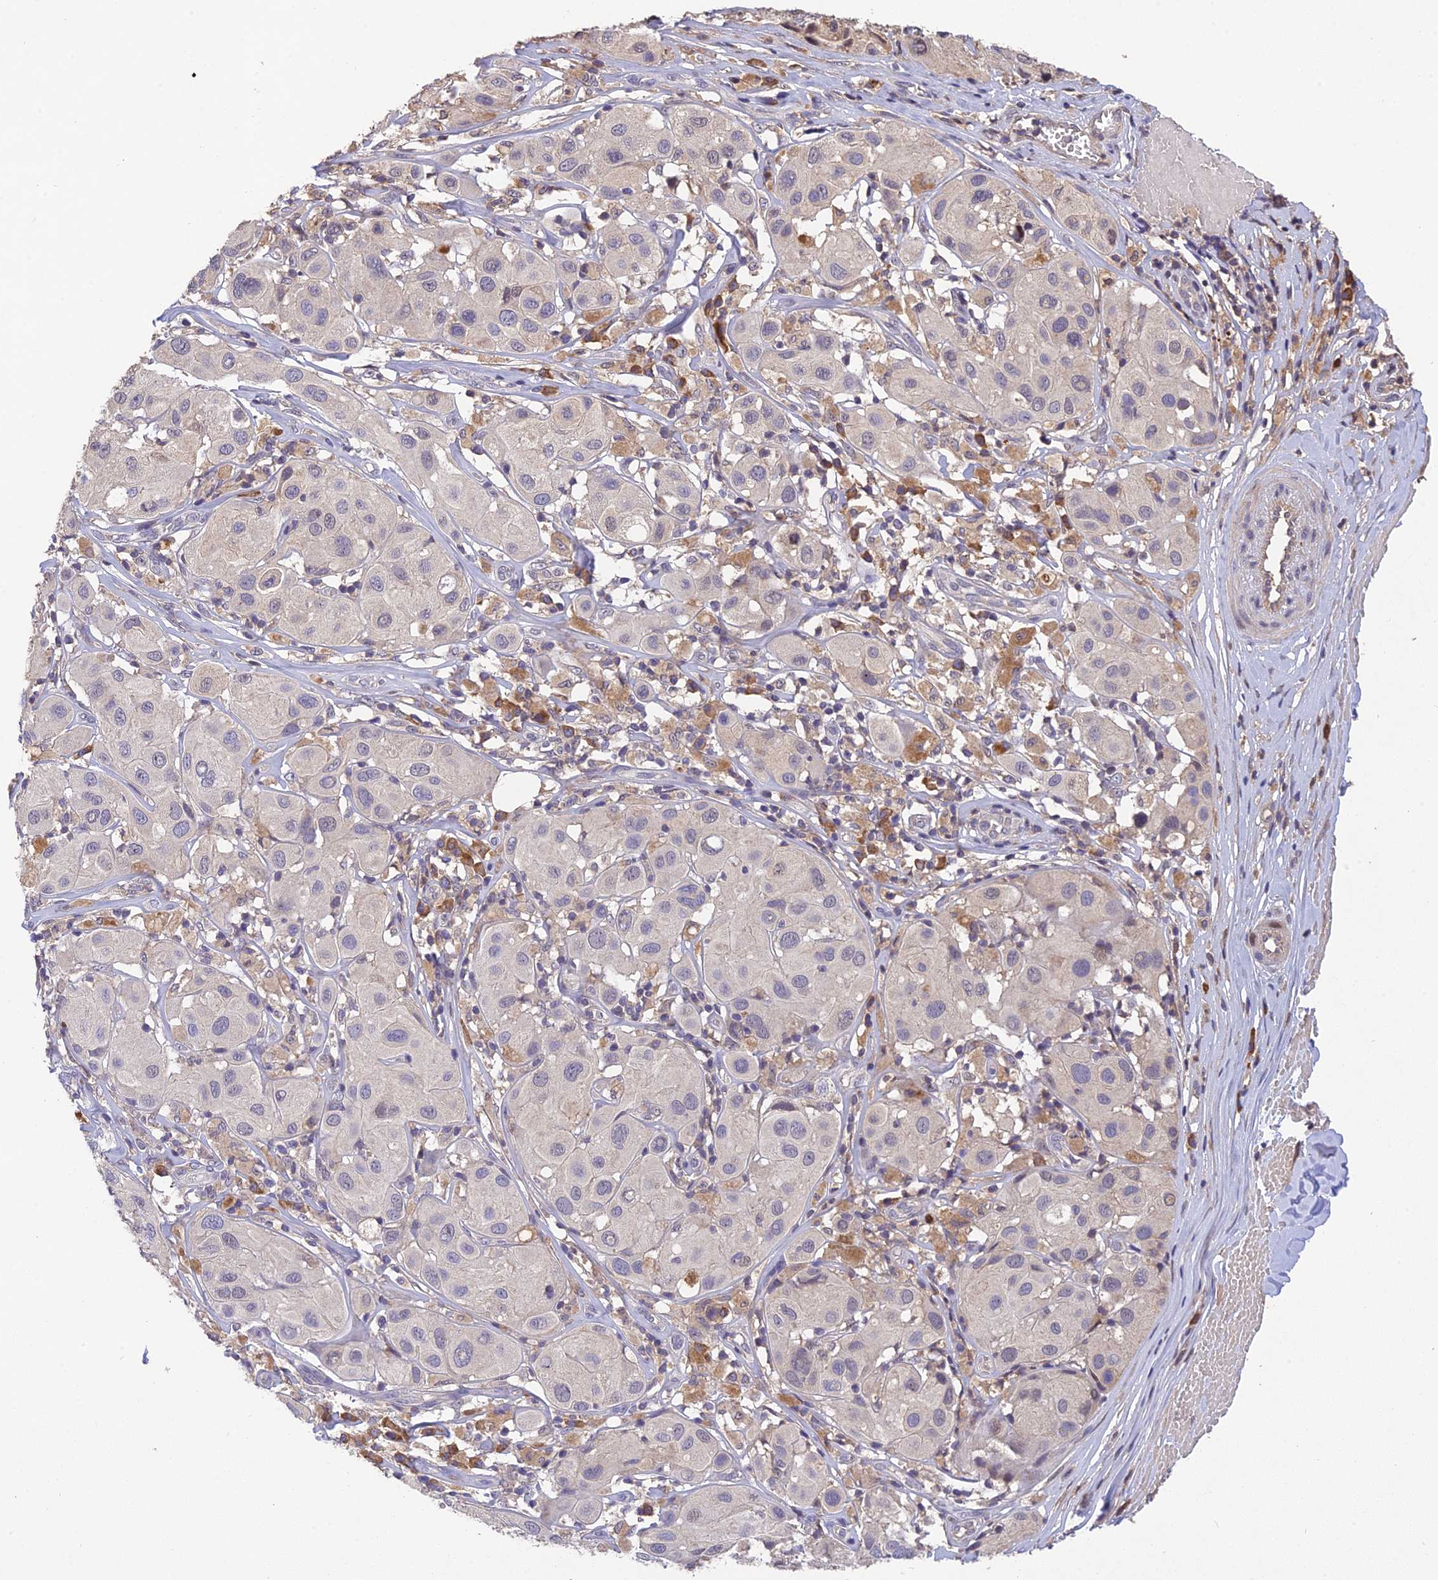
{"staining": {"intensity": "negative", "quantity": "none", "location": "none"}, "tissue": "melanoma", "cell_type": "Tumor cells", "image_type": "cancer", "snomed": [{"axis": "morphology", "description": "Malignant melanoma, Metastatic site"}, {"axis": "topography", "description": "Skin"}], "caption": "High power microscopy histopathology image of an immunohistochemistry (IHC) micrograph of malignant melanoma (metastatic site), revealing no significant positivity in tumor cells. (IHC, brightfield microscopy, high magnification).", "gene": "DENND5B", "patient": {"sex": "male", "age": 41}}